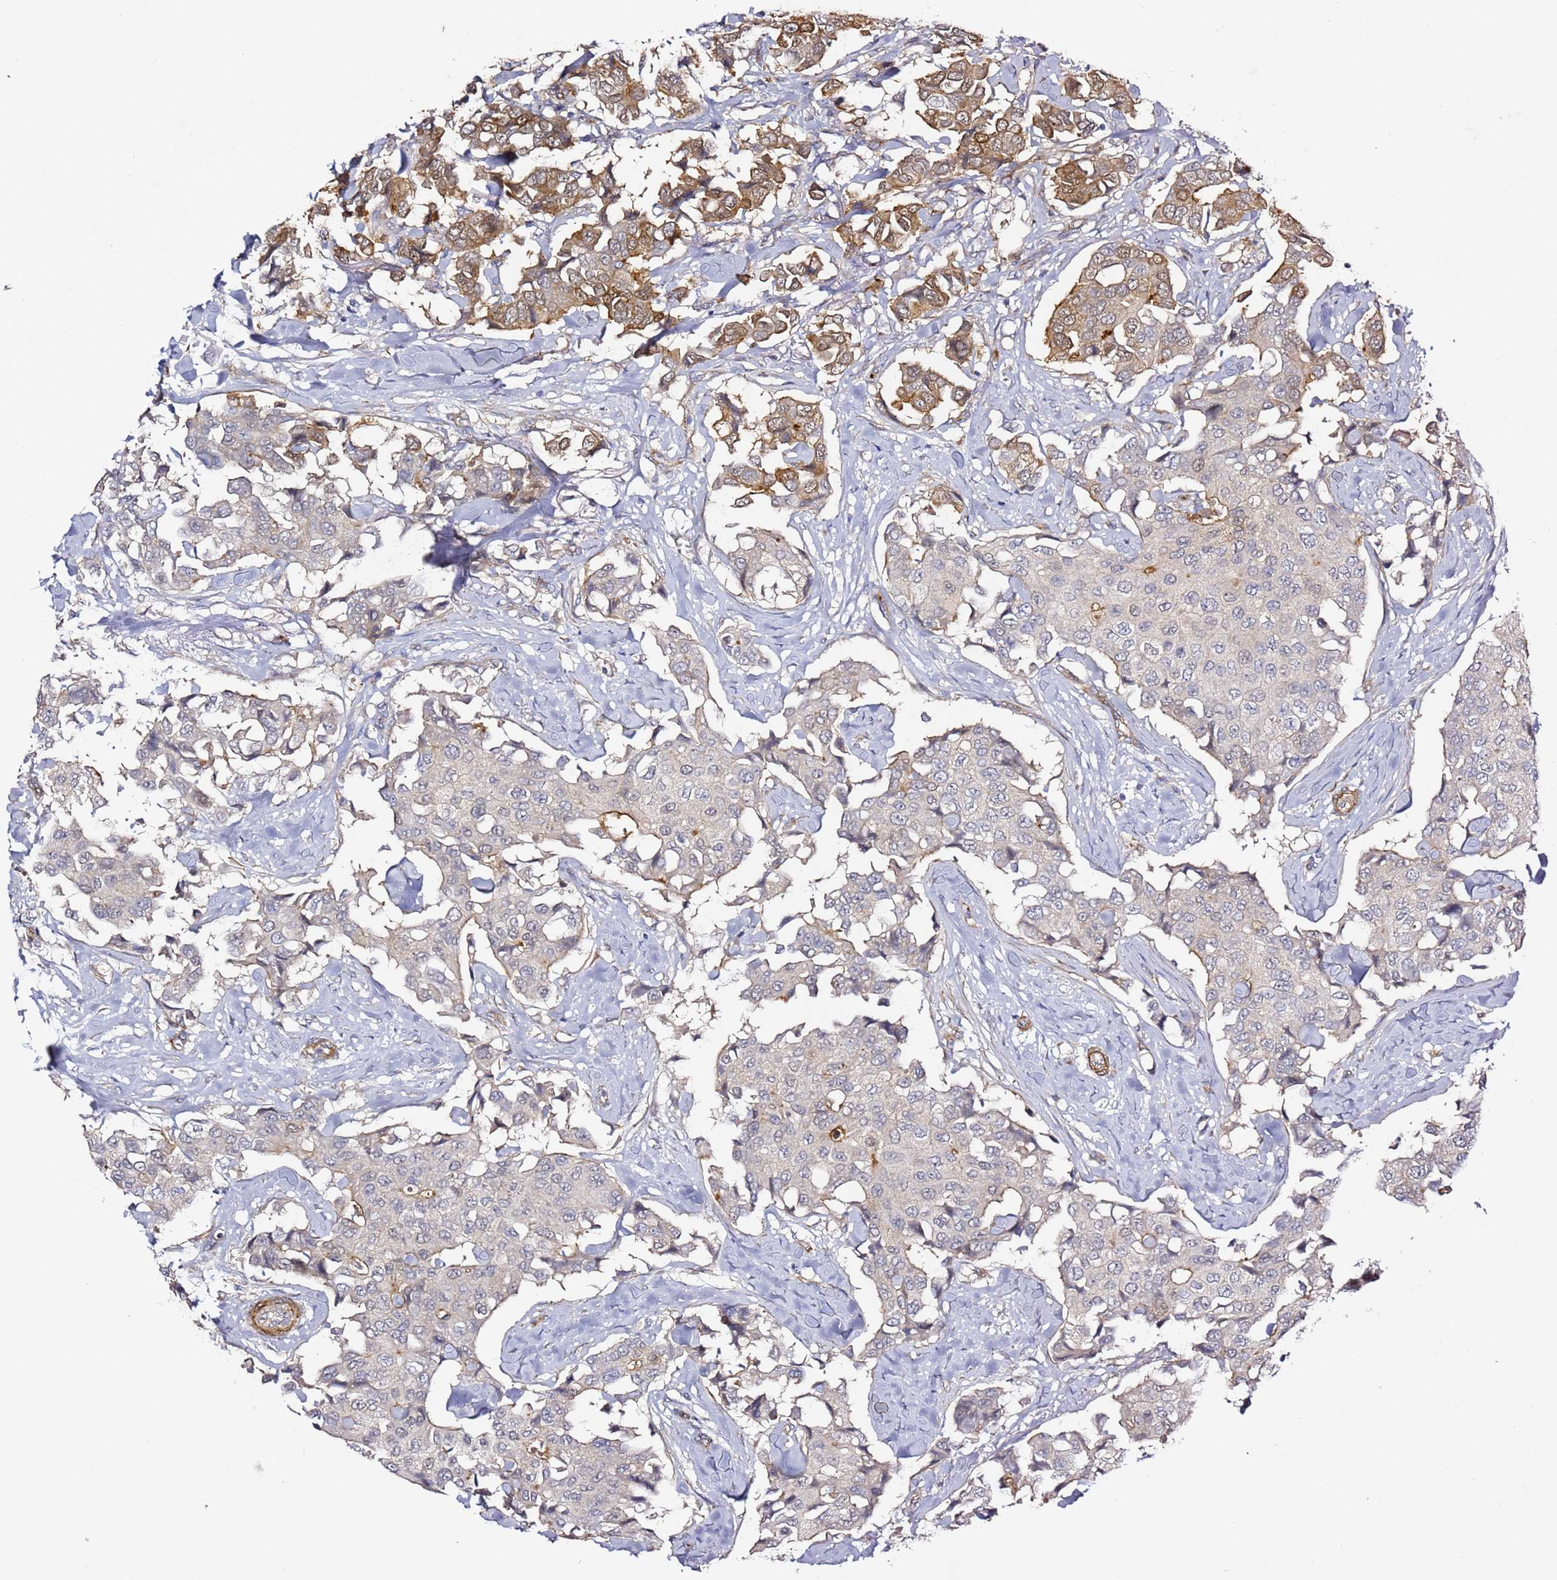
{"staining": {"intensity": "moderate", "quantity": "<25%", "location": "cytoplasmic/membranous"}, "tissue": "breast cancer", "cell_type": "Tumor cells", "image_type": "cancer", "snomed": [{"axis": "morphology", "description": "Duct carcinoma"}, {"axis": "topography", "description": "Breast"}], "caption": "Breast invasive ductal carcinoma stained for a protein shows moderate cytoplasmic/membranous positivity in tumor cells.", "gene": "EPS8L1", "patient": {"sex": "female", "age": 80}}